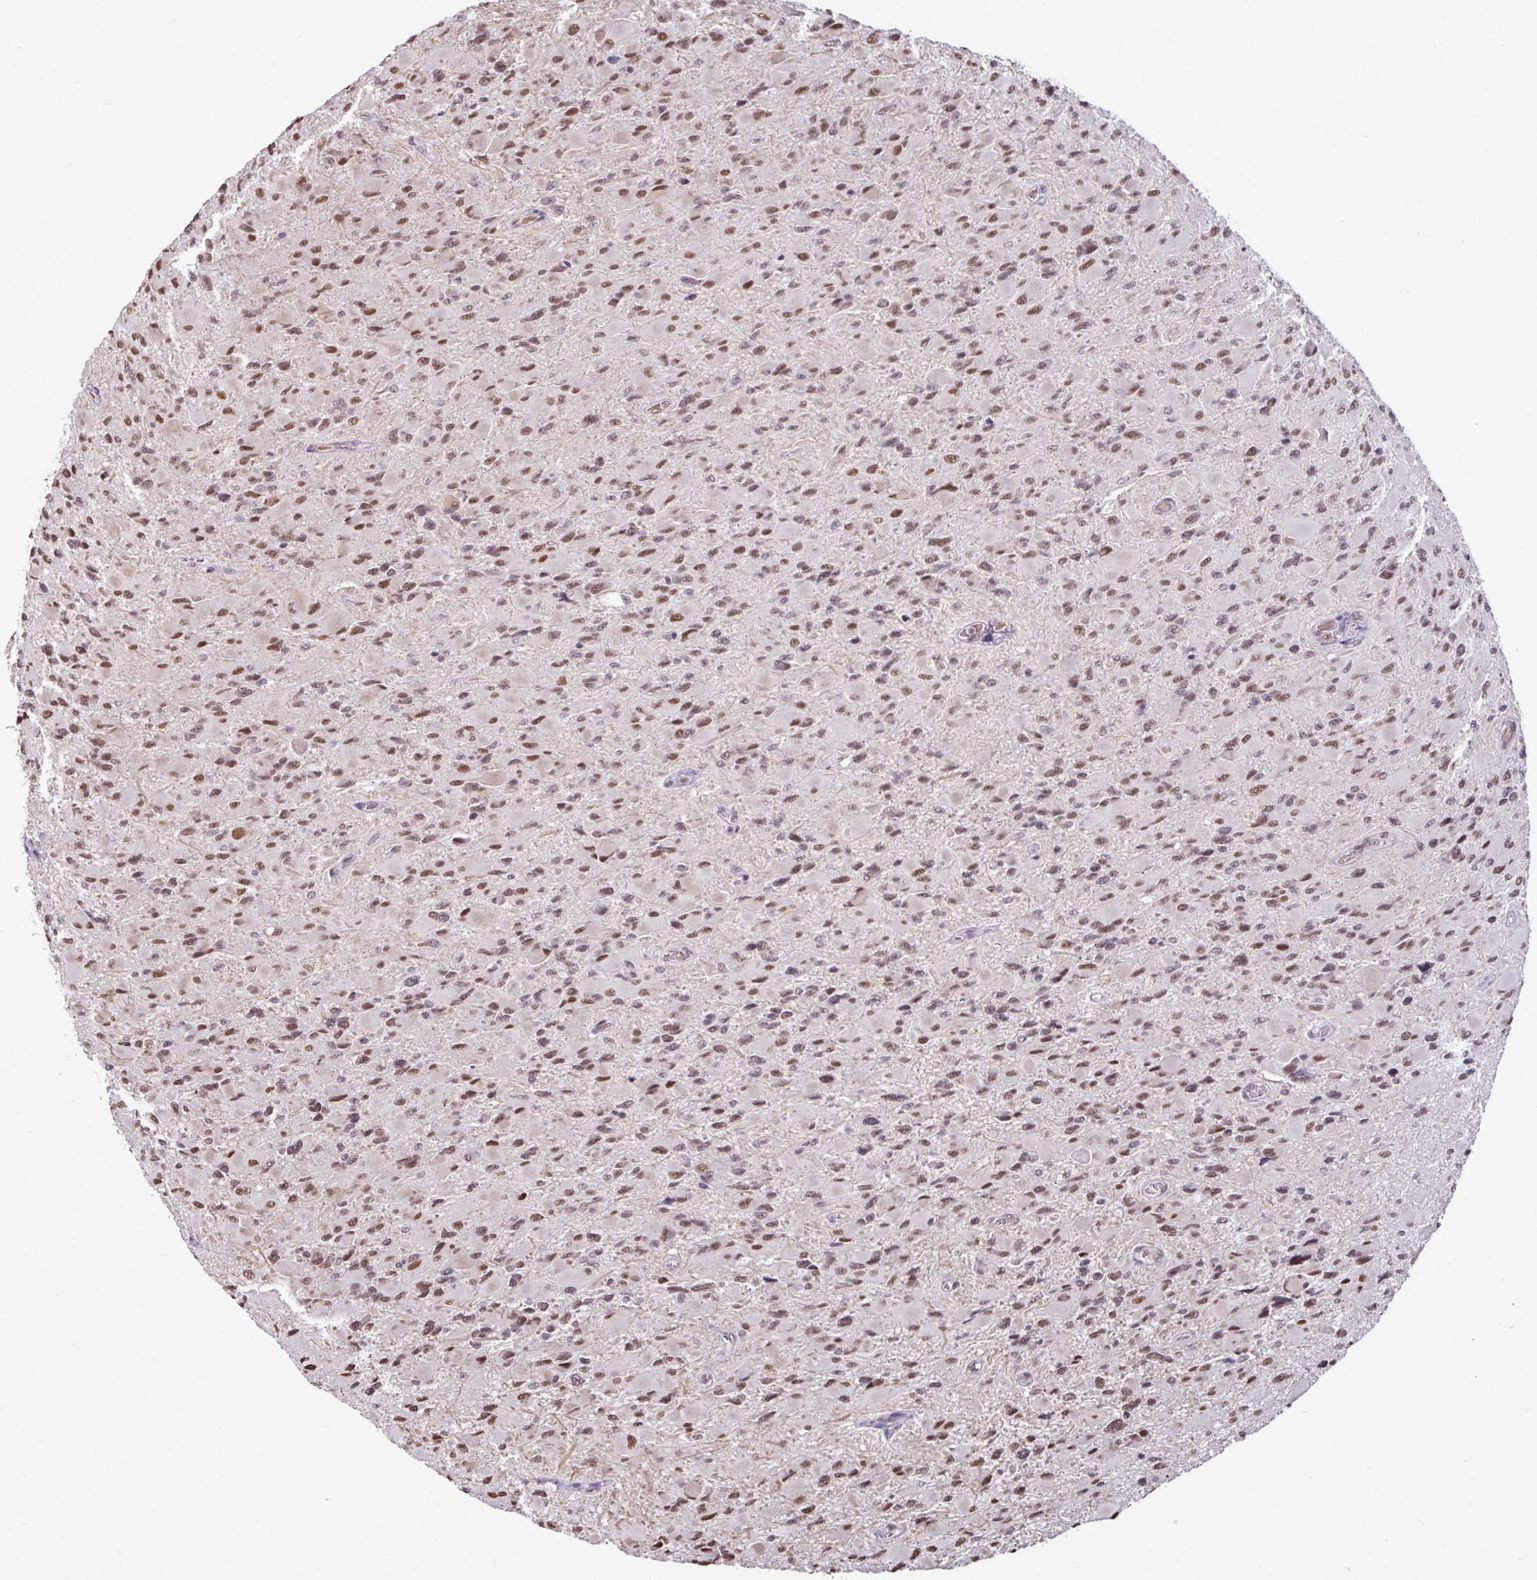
{"staining": {"intensity": "moderate", "quantity": ">75%", "location": "nuclear"}, "tissue": "glioma", "cell_type": "Tumor cells", "image_type": "cancer", "snomed": [{"axis": "morphology", "description": "Glioma, malignant, High grade"}, {"axis": "topography", "description": "Cerebral cortex"}], "caption": "Malignant high-grade glioma tissue shows moderate nuclear positivity in about >75% of tumor cells", "gene": "TDG", "patient": {"sex": "female", "age": 36}}